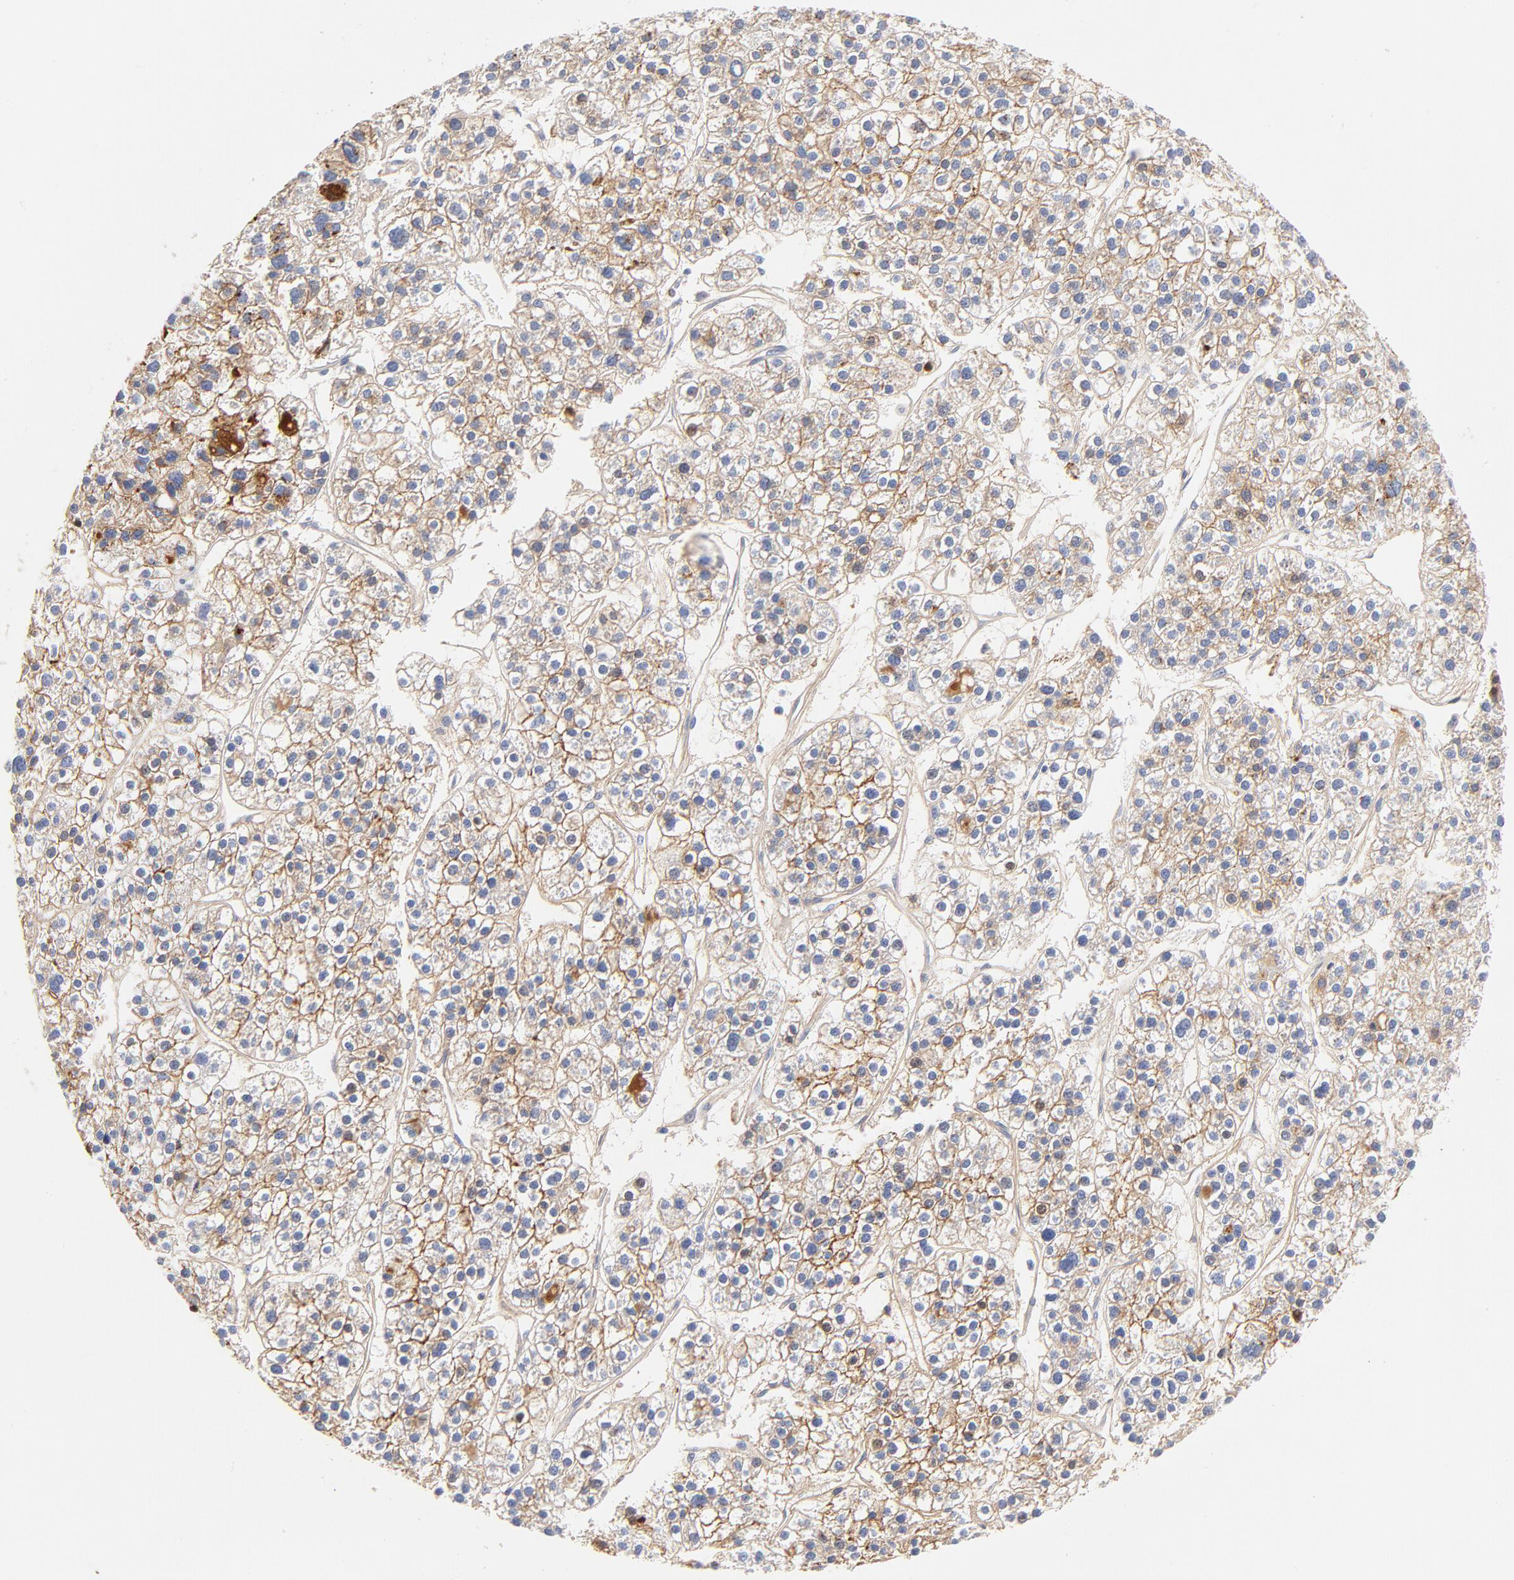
{"staining": {"intensity": "moderate", "quantity": "25%-75%", "location": "cytoplasmic/membranous"}, "tissue": "liver cancer", "cell_type": "Tumor cells", "image_type": "cancer", "snomed": [{"axis": "morphology", "description": "Carcinoma, Hepatocellular, NOS"}, {"axis": "topography", "description": "Liver"}], "caption": "Immunohistochemical staining of human liver cancer (hepatocellular carcinoma) shows medium levels of moderate cytoplasmic/membranous protein positivity in approximately 25%-75% of tumor cells. (IHC, brightfield microscopy, high magnification).", "gene": "C3", "patient": {"sex": "female", "age": 85}}